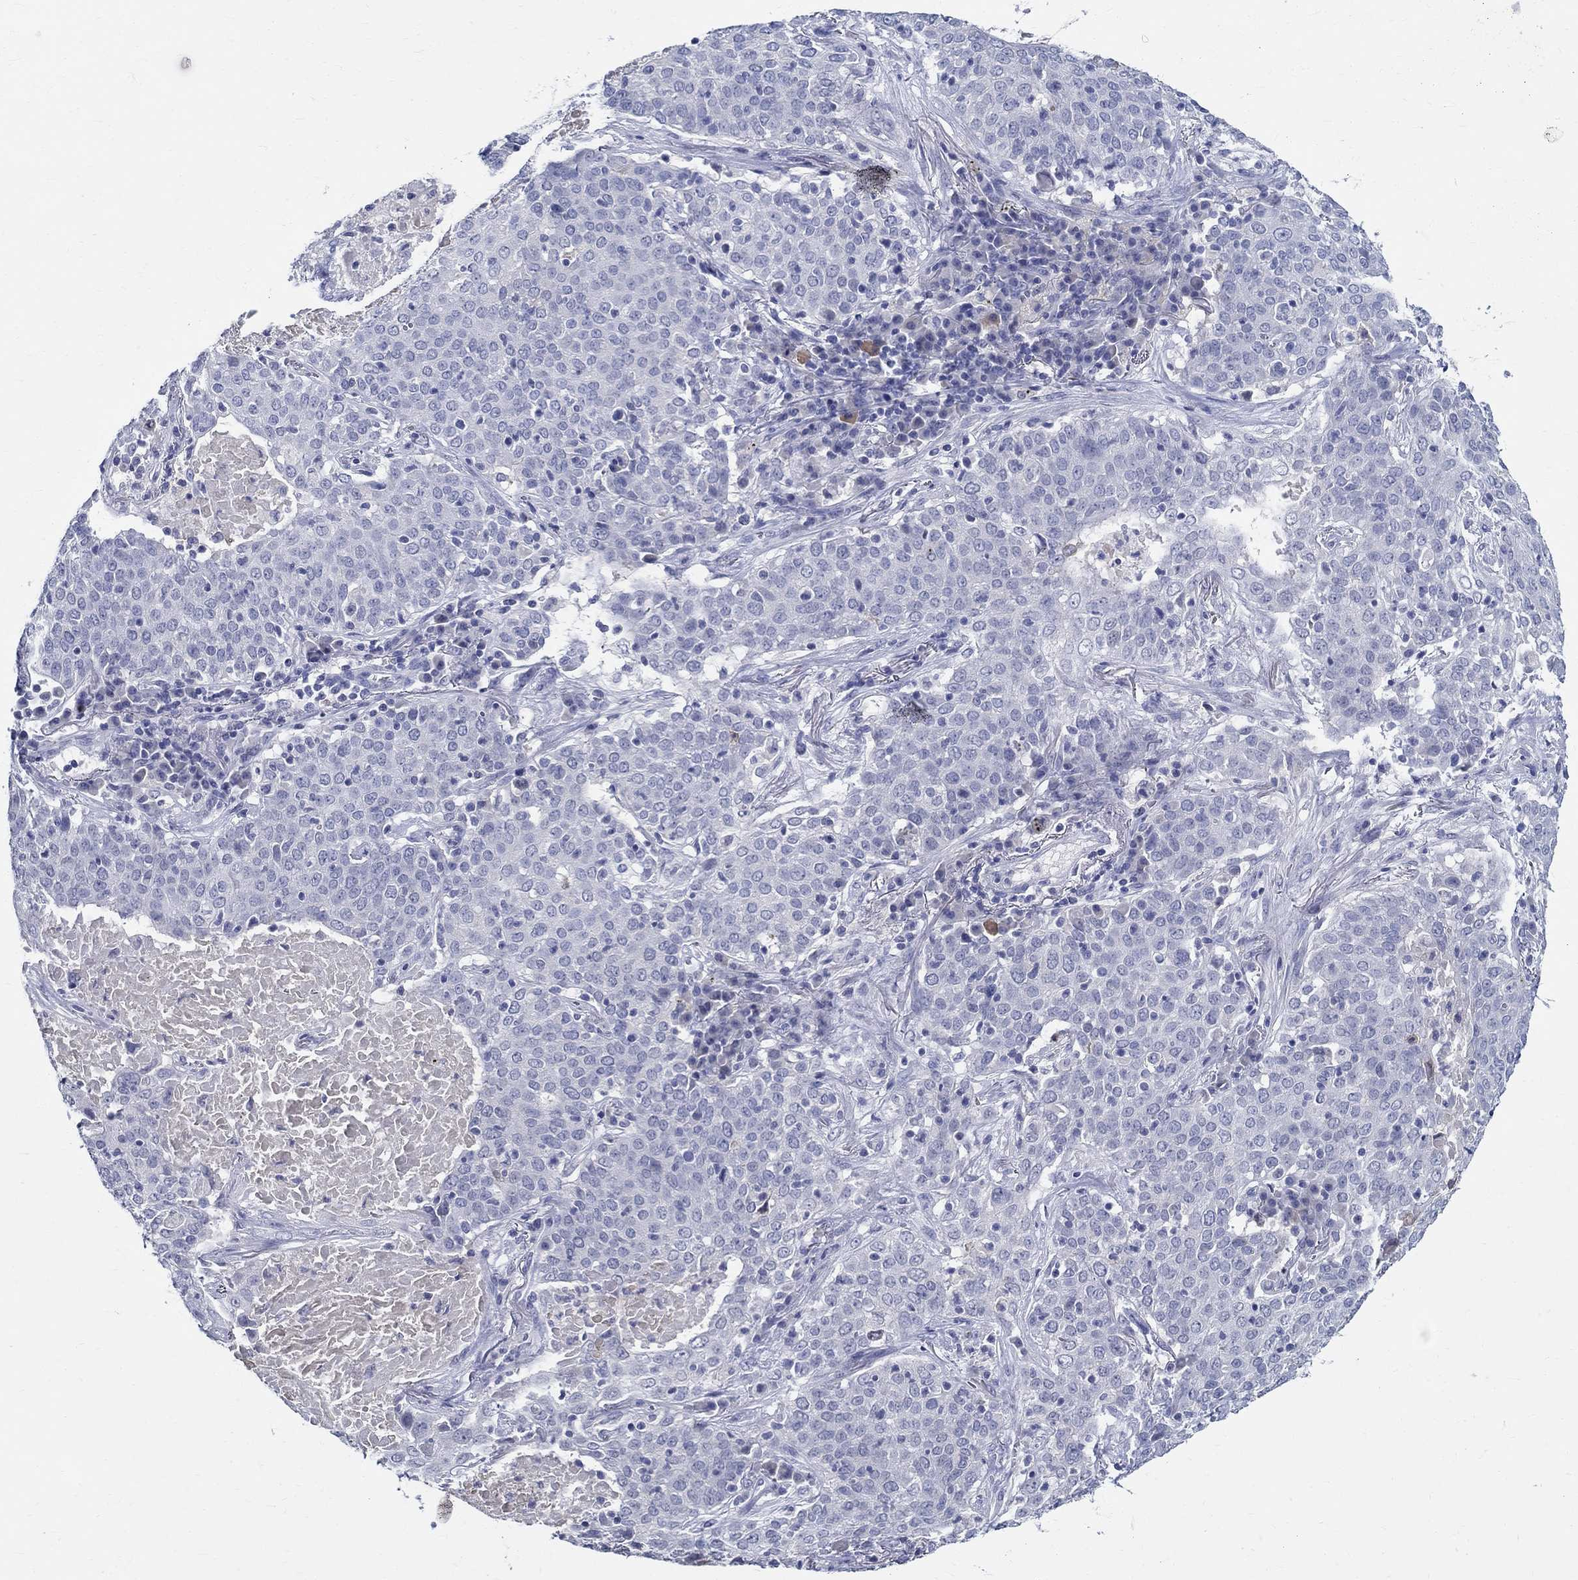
{"staining": {"intensity": "negative", "quantity": "none", "location": "none"}, "tissue": "lung cancer", "cell_type": "Tumor cells", "image_type": "cancer", "snomed": [{"axis": "morphology", "description": "Squamous cell carcinoma, NOS"}, {"axis": "topography", "description": "Lung"}], "caption": "High power microscopy micrograph of an immunohistochemistry (IHC) photomicrograph of lung cancer (squamous cell carcinoma), revealing no significant positivity in tumor cells. (Stains: DAB (3,3'-diaminobenzidine) IHC with hematoxylin counter stain, Microscopy: brightfield microscopy at high magnification).", "gene": "CETN1", "patient": {"sex": "male", "age": 82}}